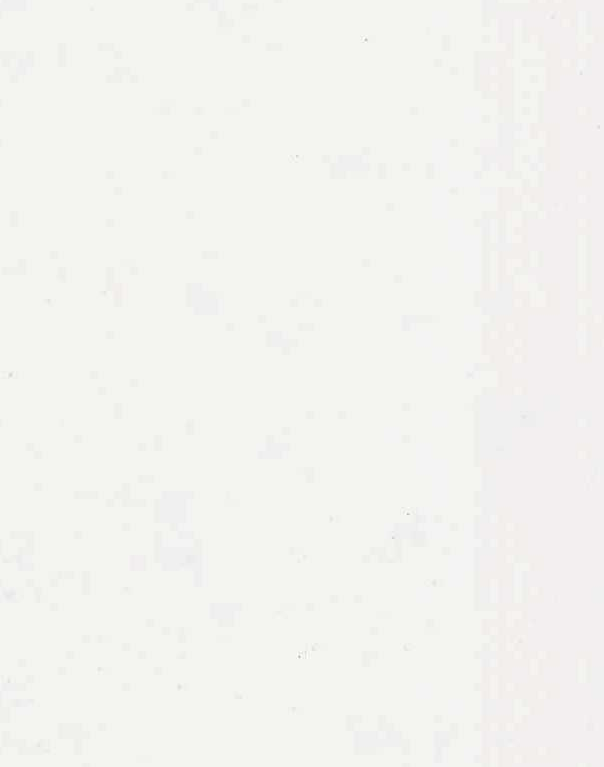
{"staining": {"intensity": "moderate", "quantity": "25%-75%", "location": "cytoplasmic/membranous"}, "tissue": "salivary gland", "cell_type": "Glandular cells", "image_type": "normal", "snomed": [{"axis": "morphology", "description": "Normal tissue, NOS"}, {"axis": "topography", "description": "Salivary gland"}], "caption": "Glandular cells display moderate cytoplasmic/membranous staining in approximately 25%-75% of cells in unremarkable salivary gland.", "gene": "UPRT", "patient": {"sex": "male", "age": 54}}